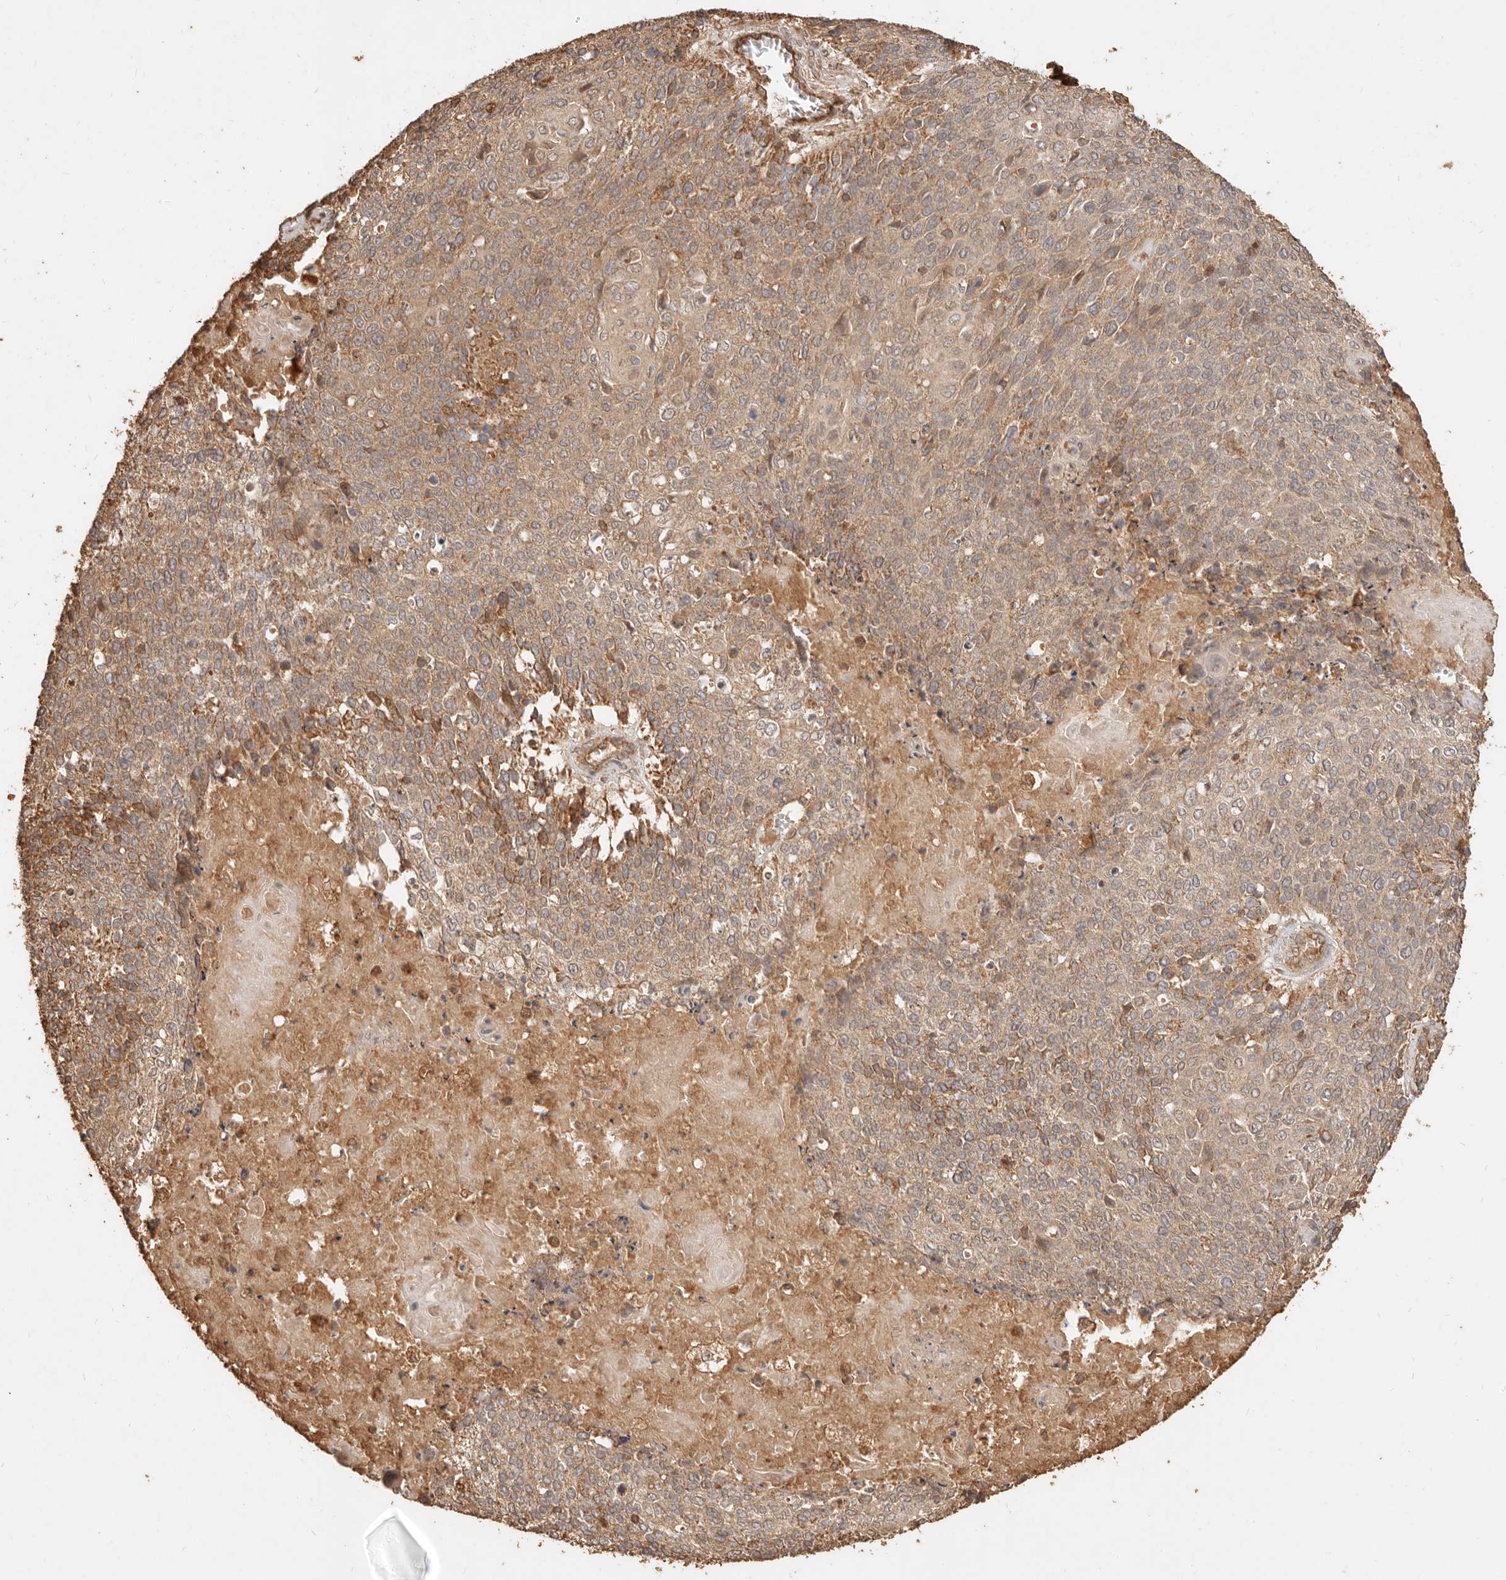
{"staining": {"intensity": "weak", "quantity": ">75%", "location": "cytoplasmic/membranous"}, "tissue": "cervical cancer", "cell_type": "Tumor cells", "image_type": "cancer", "snomed": [{"axis": "morphology", "description": "Squamous cell carcinoma, NOS"}, {"axis": "topography", "description": "Cervix"}], "caption": "Protein staining of squamous cell carcinoma (cervical) tissue displays weak cytoplasmic/membranous expression in about >75% of tumor cells.", "gene": "FAM180B", "patient": {"sex": "female", "age": 39}}